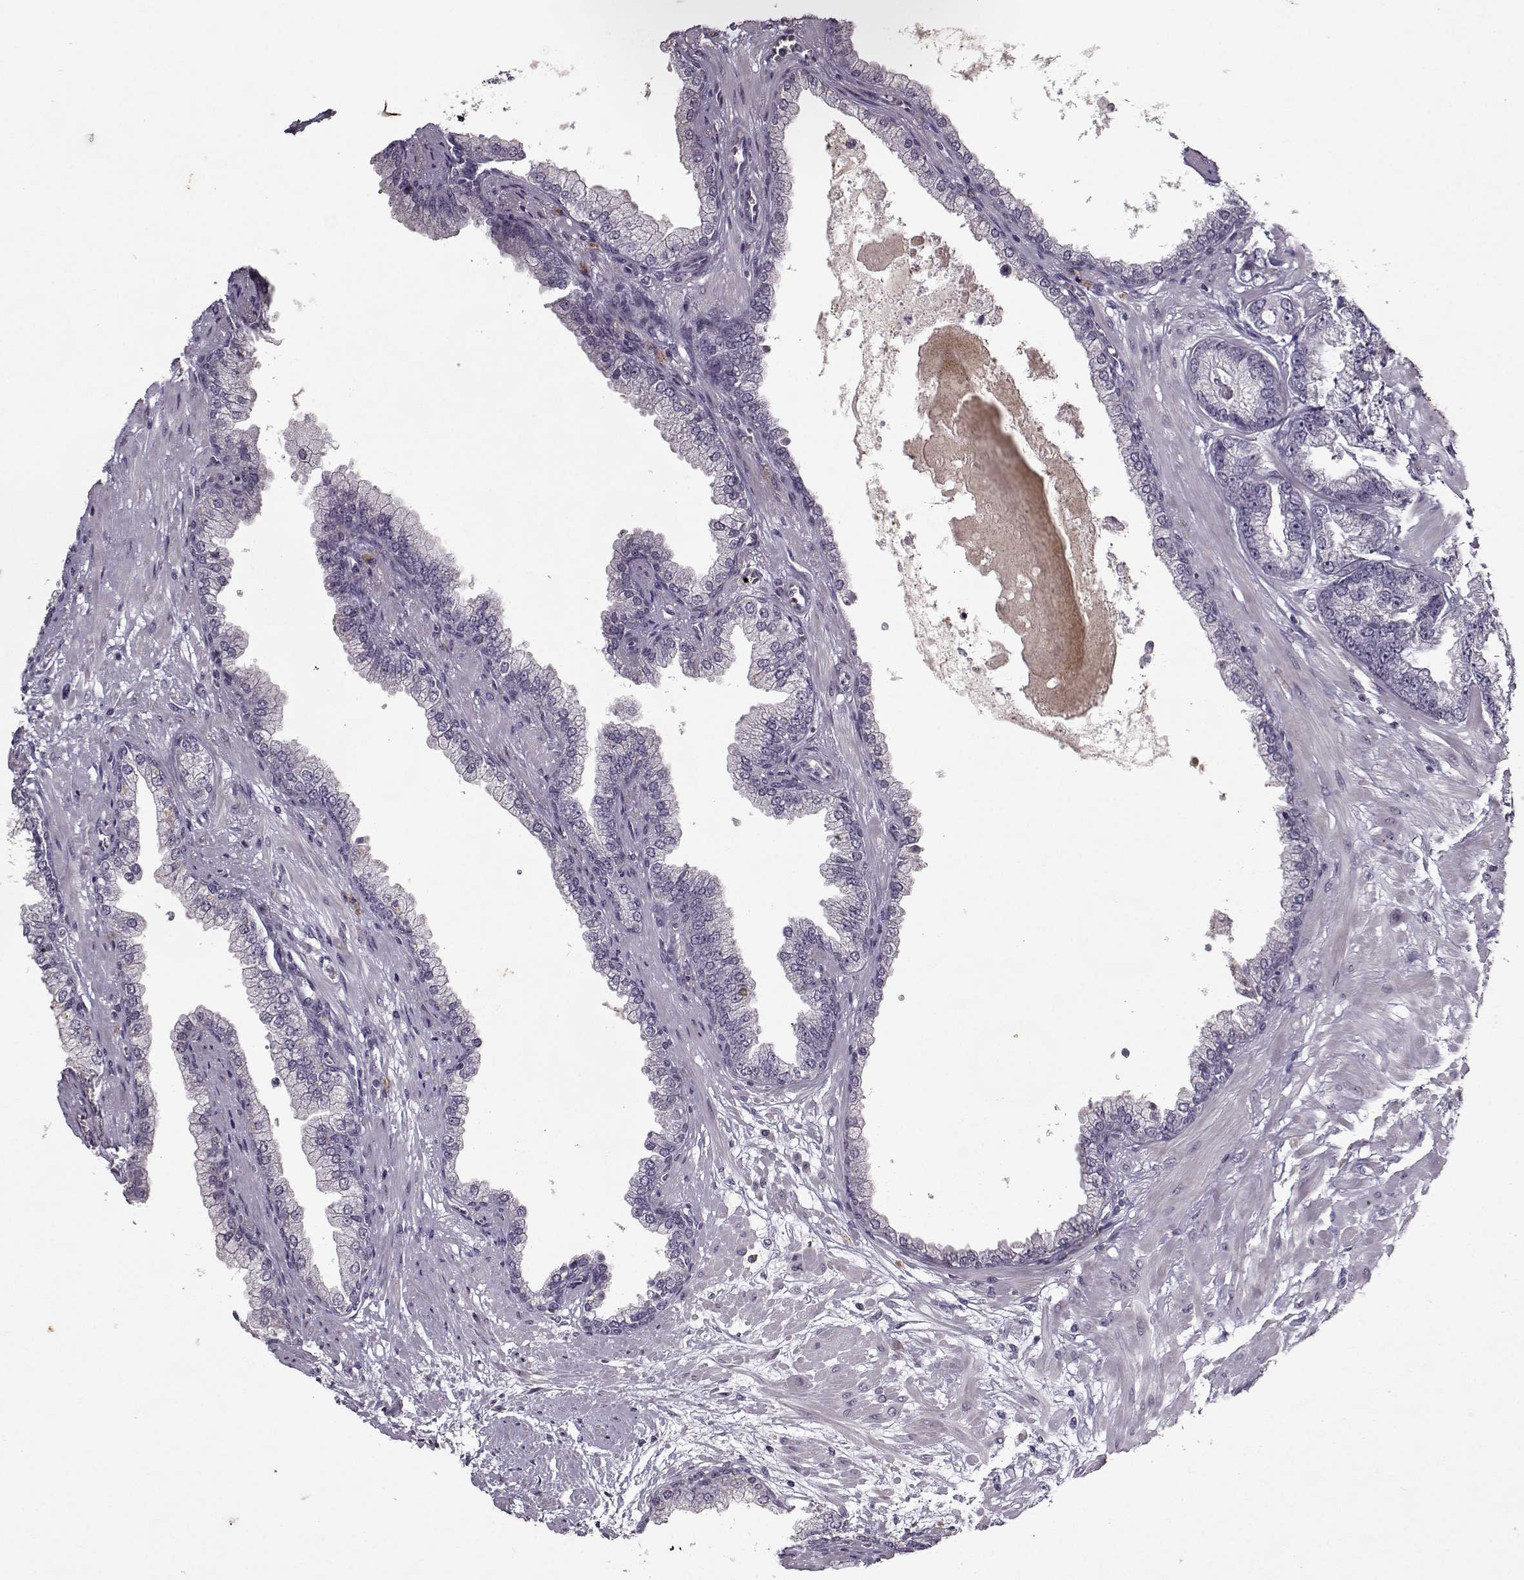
{"staining": {"intensity": "negative", "quantity": "none", "location": "none"}, "tissue": "prostate cancer", "cell_type": "Tumor cells", "image_type": "cancer", "snomed": [{"axis": "morphology", "description": "Adenocarcinoma, Low grade"}, {"axis": "topography", "description": "Prostate"}], "caption": "Micrograph shows no protein staining in tumor cells of low-grade adenocarcinoma (prostate) tissue.", "gene": "KRT9", "patient": {"sex": "male", "age": 64}}